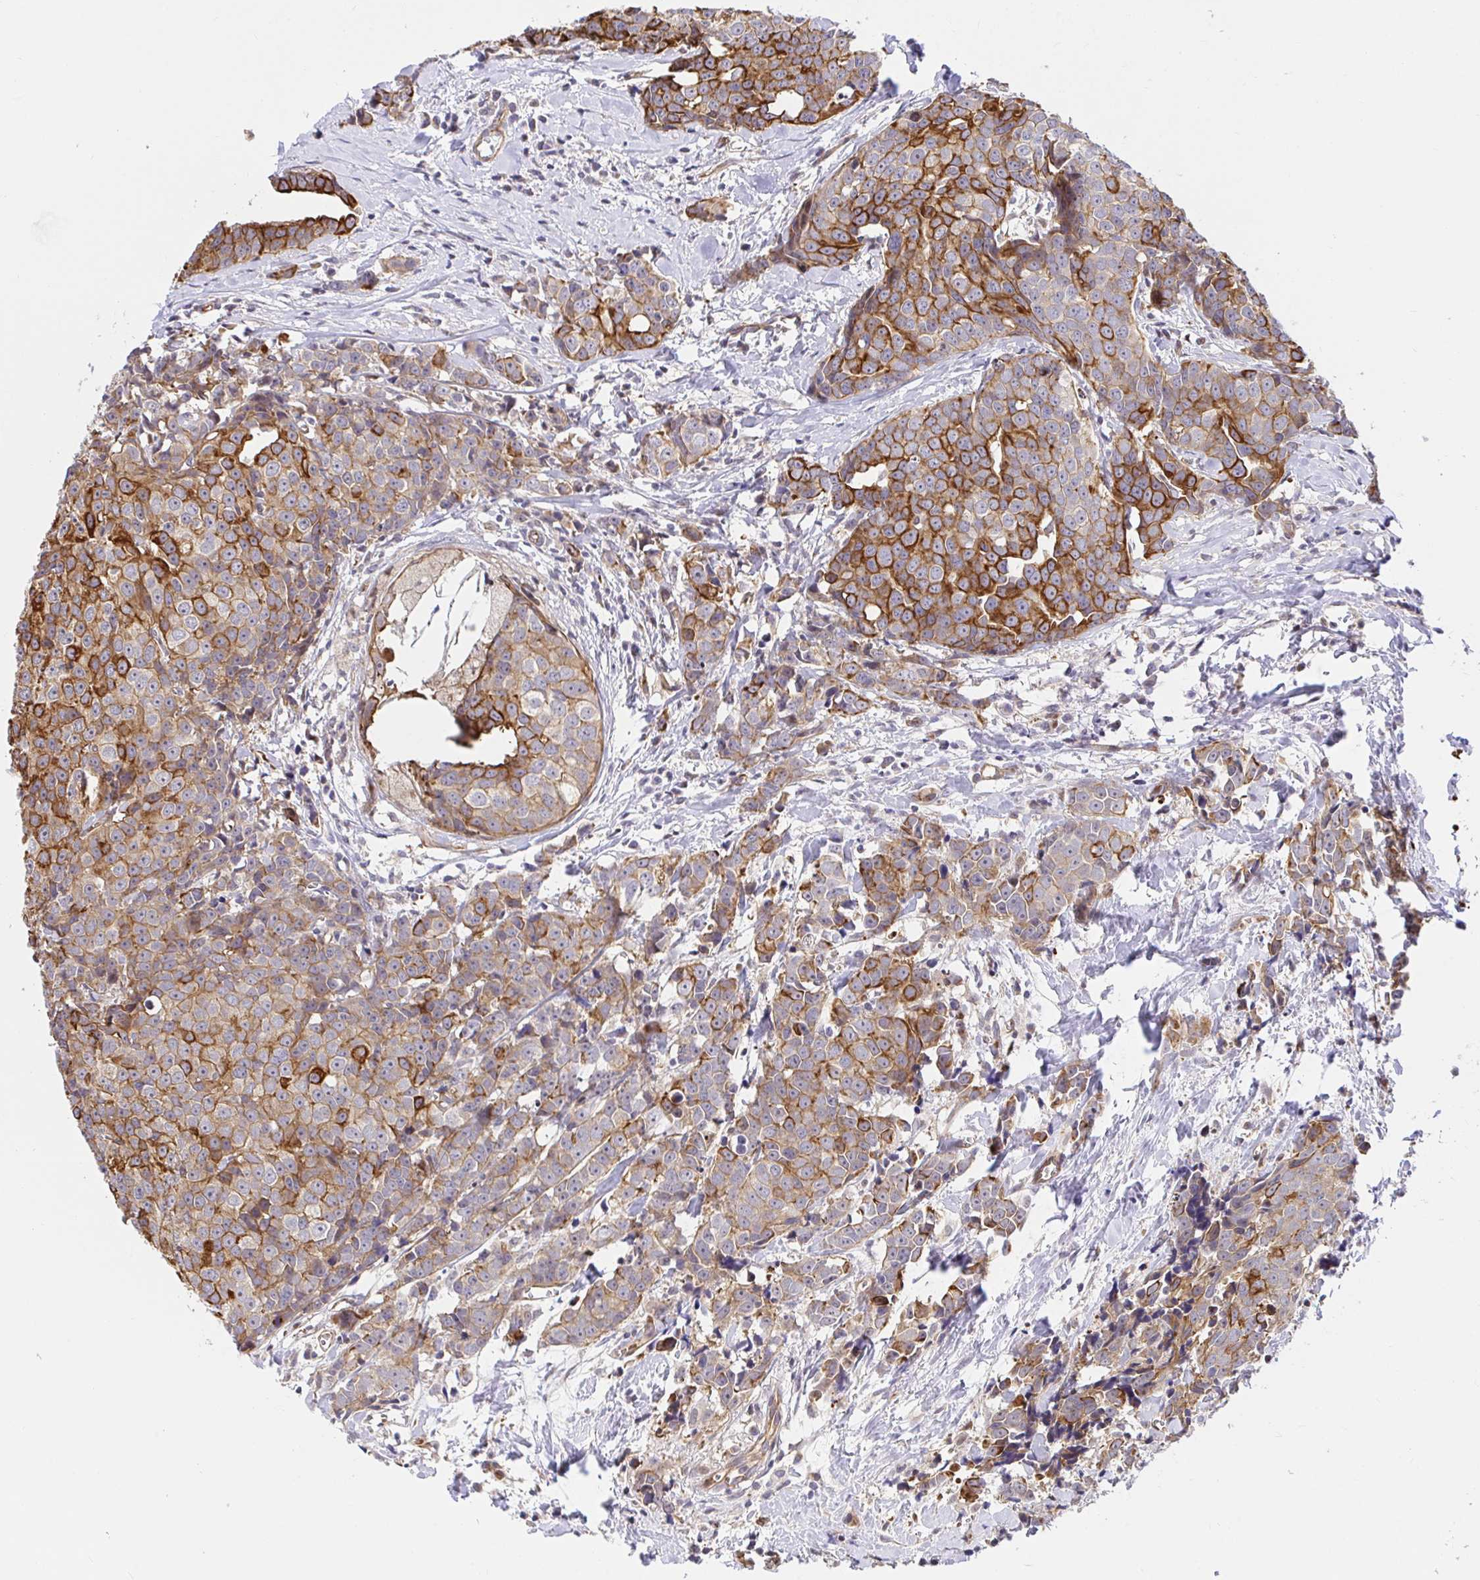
{"staining": {"intensity": "moderate", "quantity": ">75%", "location": "cytoplasmic/membranous"}, "tissue": "breast cancer", "cell_type": "Tumor cells", "image_type": "cancer", "snomed": [{"axis": "morphology", "description": "Duct carcinoma"}, {"axis": "topography", "description": "Breast"}], "caption": "Breast cancer (intraductal carcinoma) stained for a protein shows moderate cytoplasmic/membranous positivity in tumor cells.", "gene": "TRIM55", "patient": {"sex": "female", "age": 80}}